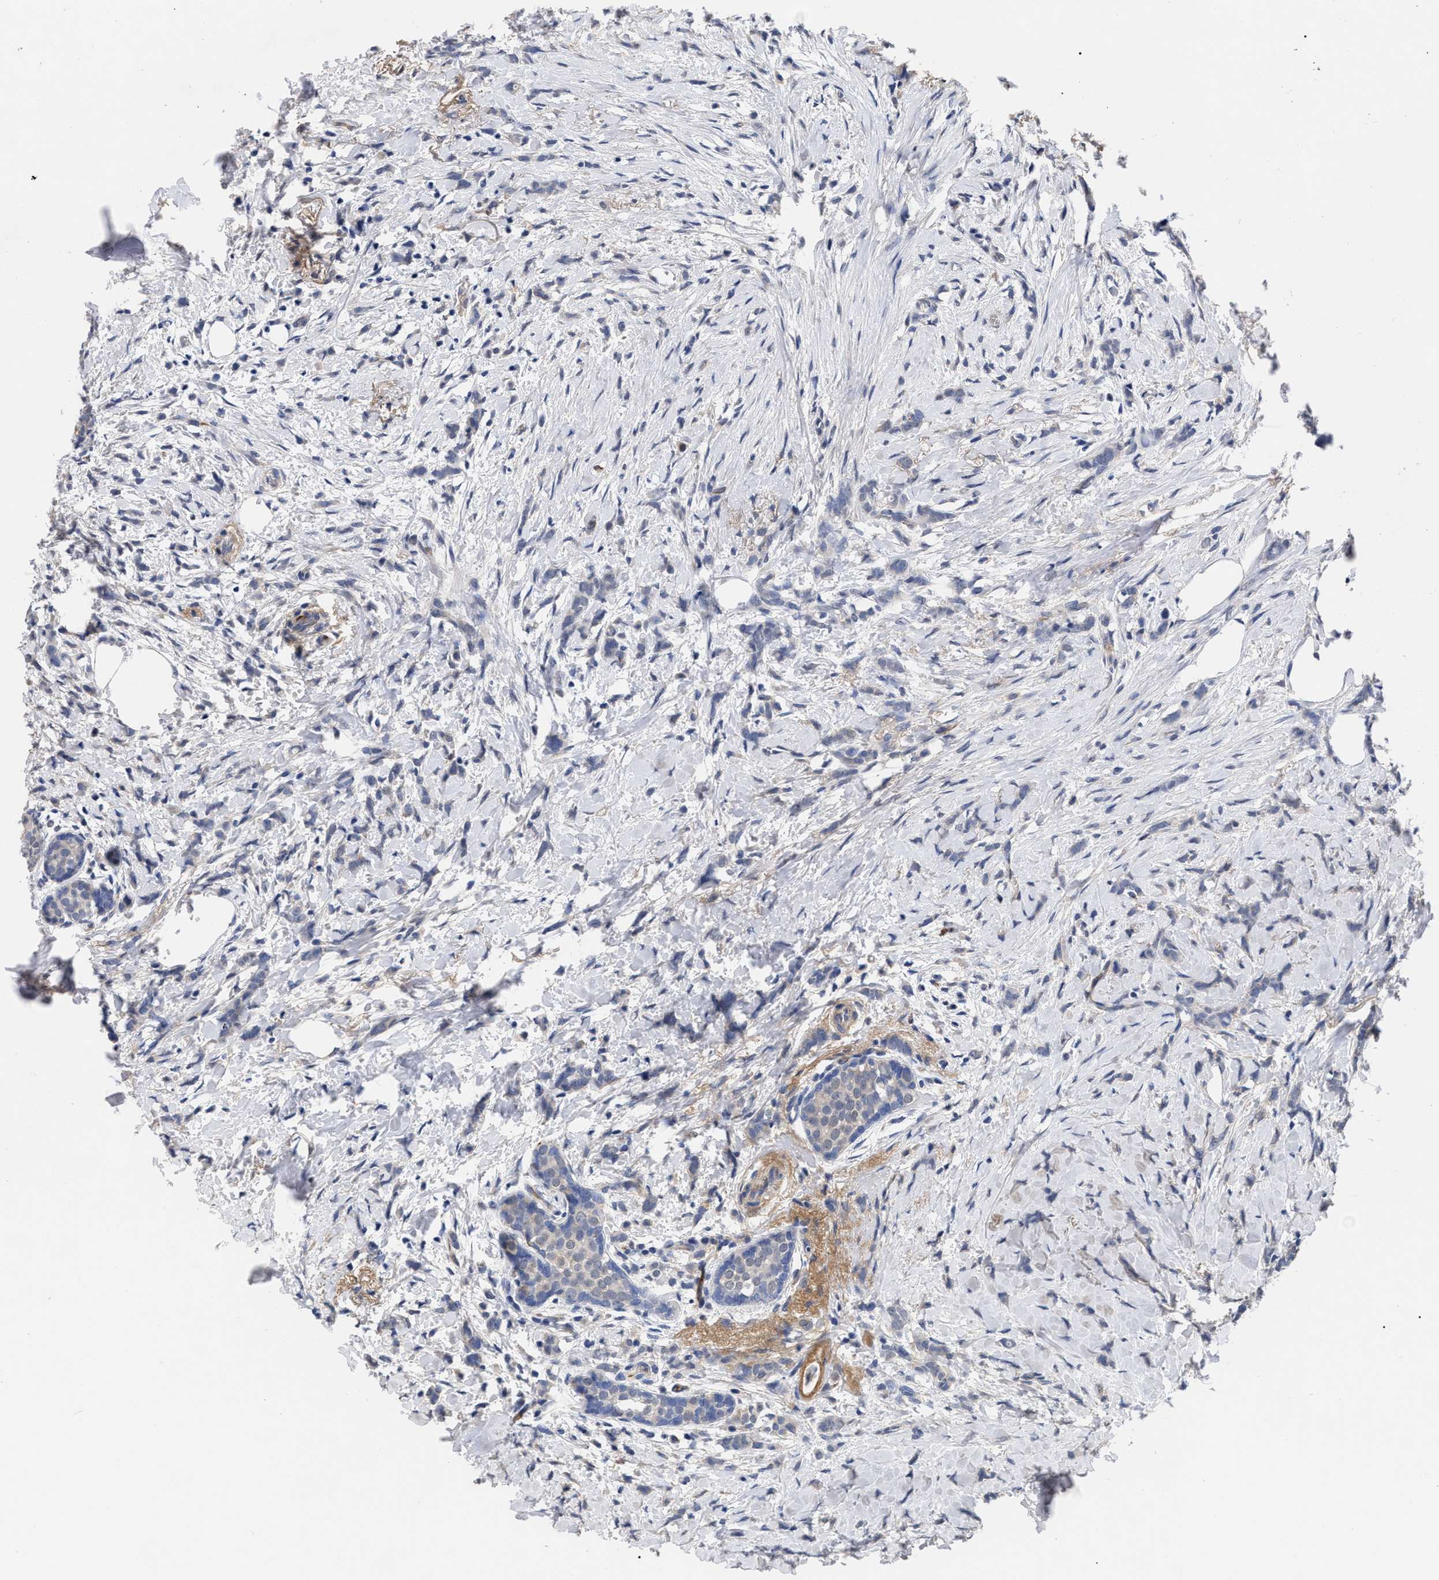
{"staining": {"intensity": "negative", "quantity": "none", "location": "none"}, "tissue": "breast cancer", "cell_type": "Tumor cells", "image_type": "cancer", "snomed": [{"axis": "morphology", "description": "Lobular carcinoma, in situ"}, {"axis": "morphology", "description": "Lobular carcinoma"}, {"axis": "topography", "description": "Breast"}], "caption": "Breast lobular carcinoma in situ was stained to show a protein in brown. There is no significant positivity in tumor cells.", "gene": "CCN5", "patient": {"sex": "female", "age": 41}}